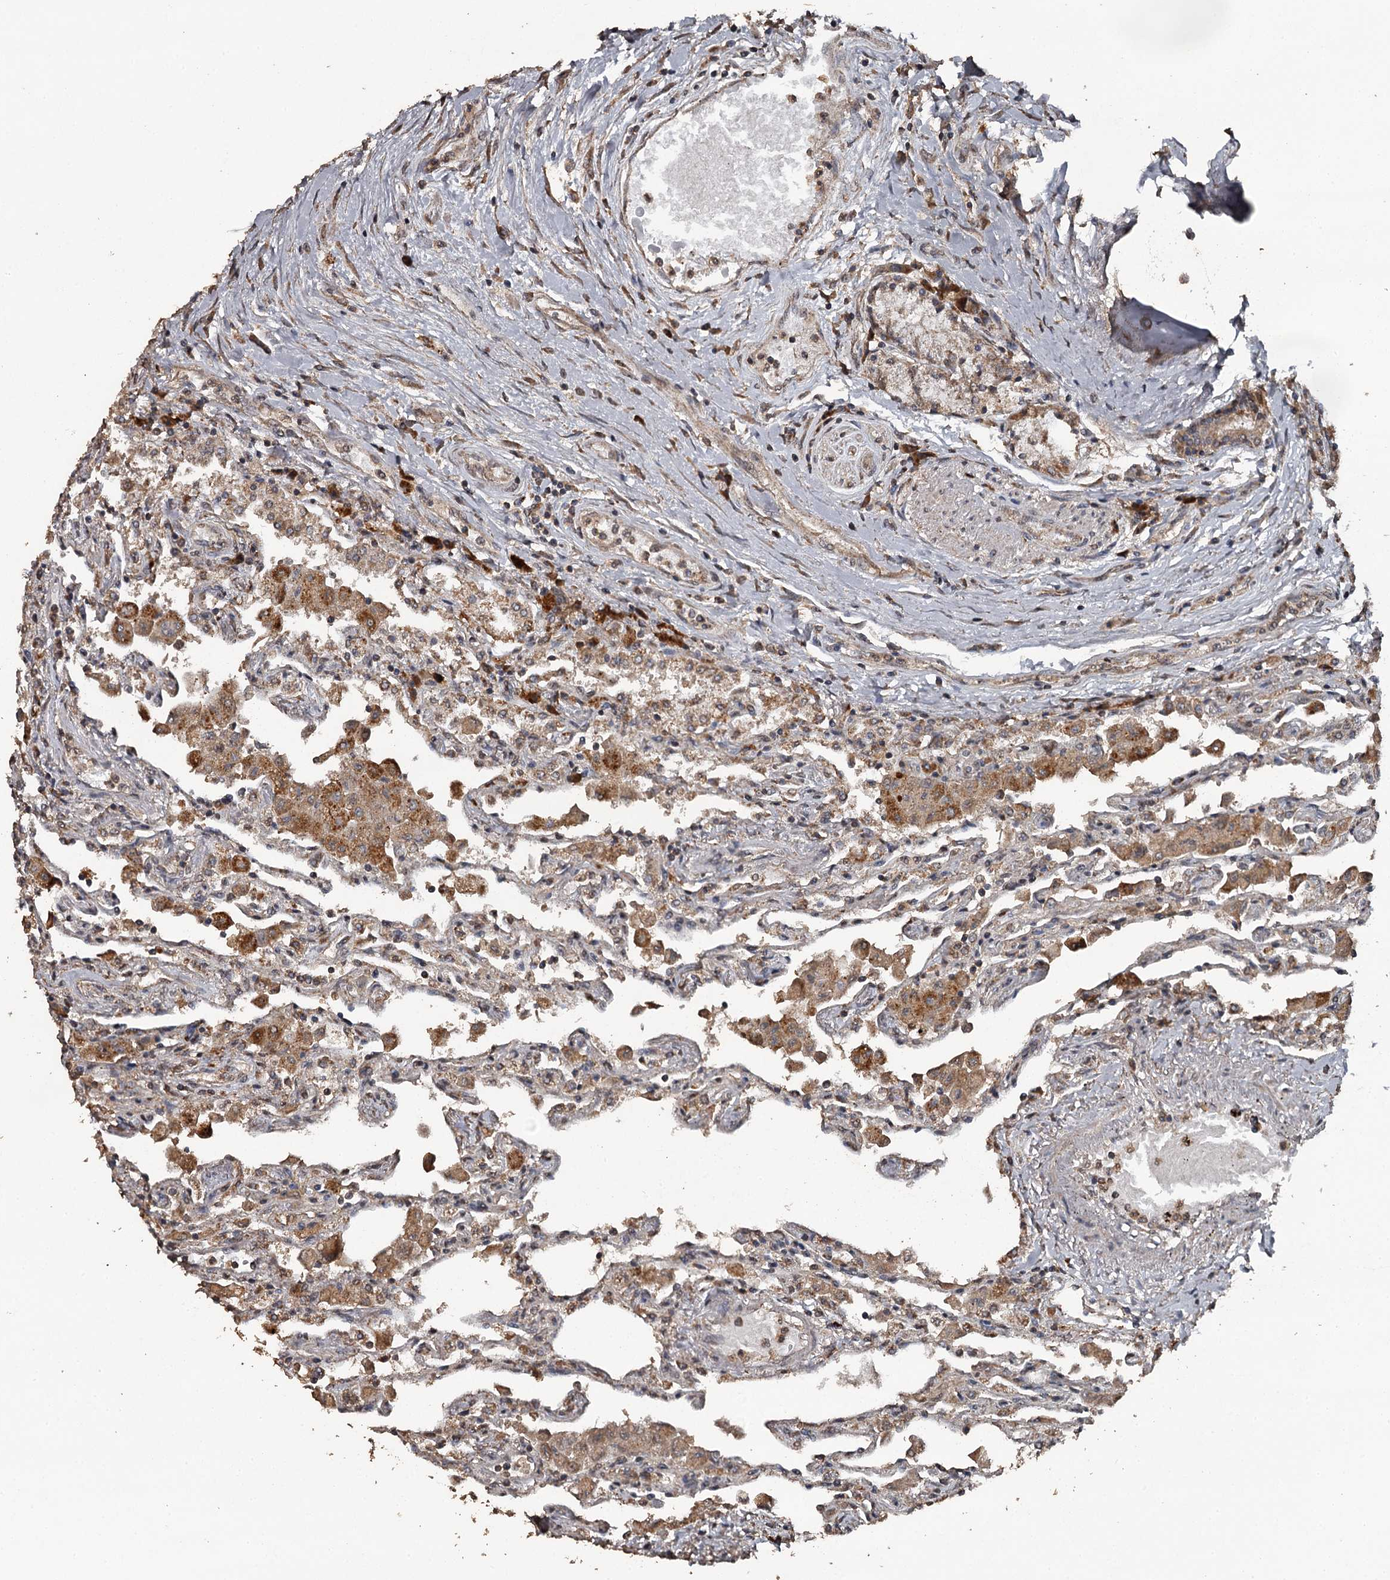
{"staining": {"intensity": "moderate", "quantity": "25%-75%", "location": "cytoplasmic/membranous"}, "tissue": "lung", "cell_type": "Alveolar cells", "image_type": "normal", "snomed": [{"axis": "morphology", "description": "Normal tissue, NOS"}, {"axis": "topography", "description": "Bronchus"}, {"axis": "topography", "description": "Lung"}], "caption": "Protein staining demonstrates moderate cytoplasmic/membranous positivity in about 25%-75% of alveolar cells in unremarkable lung. Immunohistochemistry (ihc) stains the protein in brown and the nuclei are stained blue.", "gene": "WIPI1", "patient": {"sex": "female", "age": 49}}